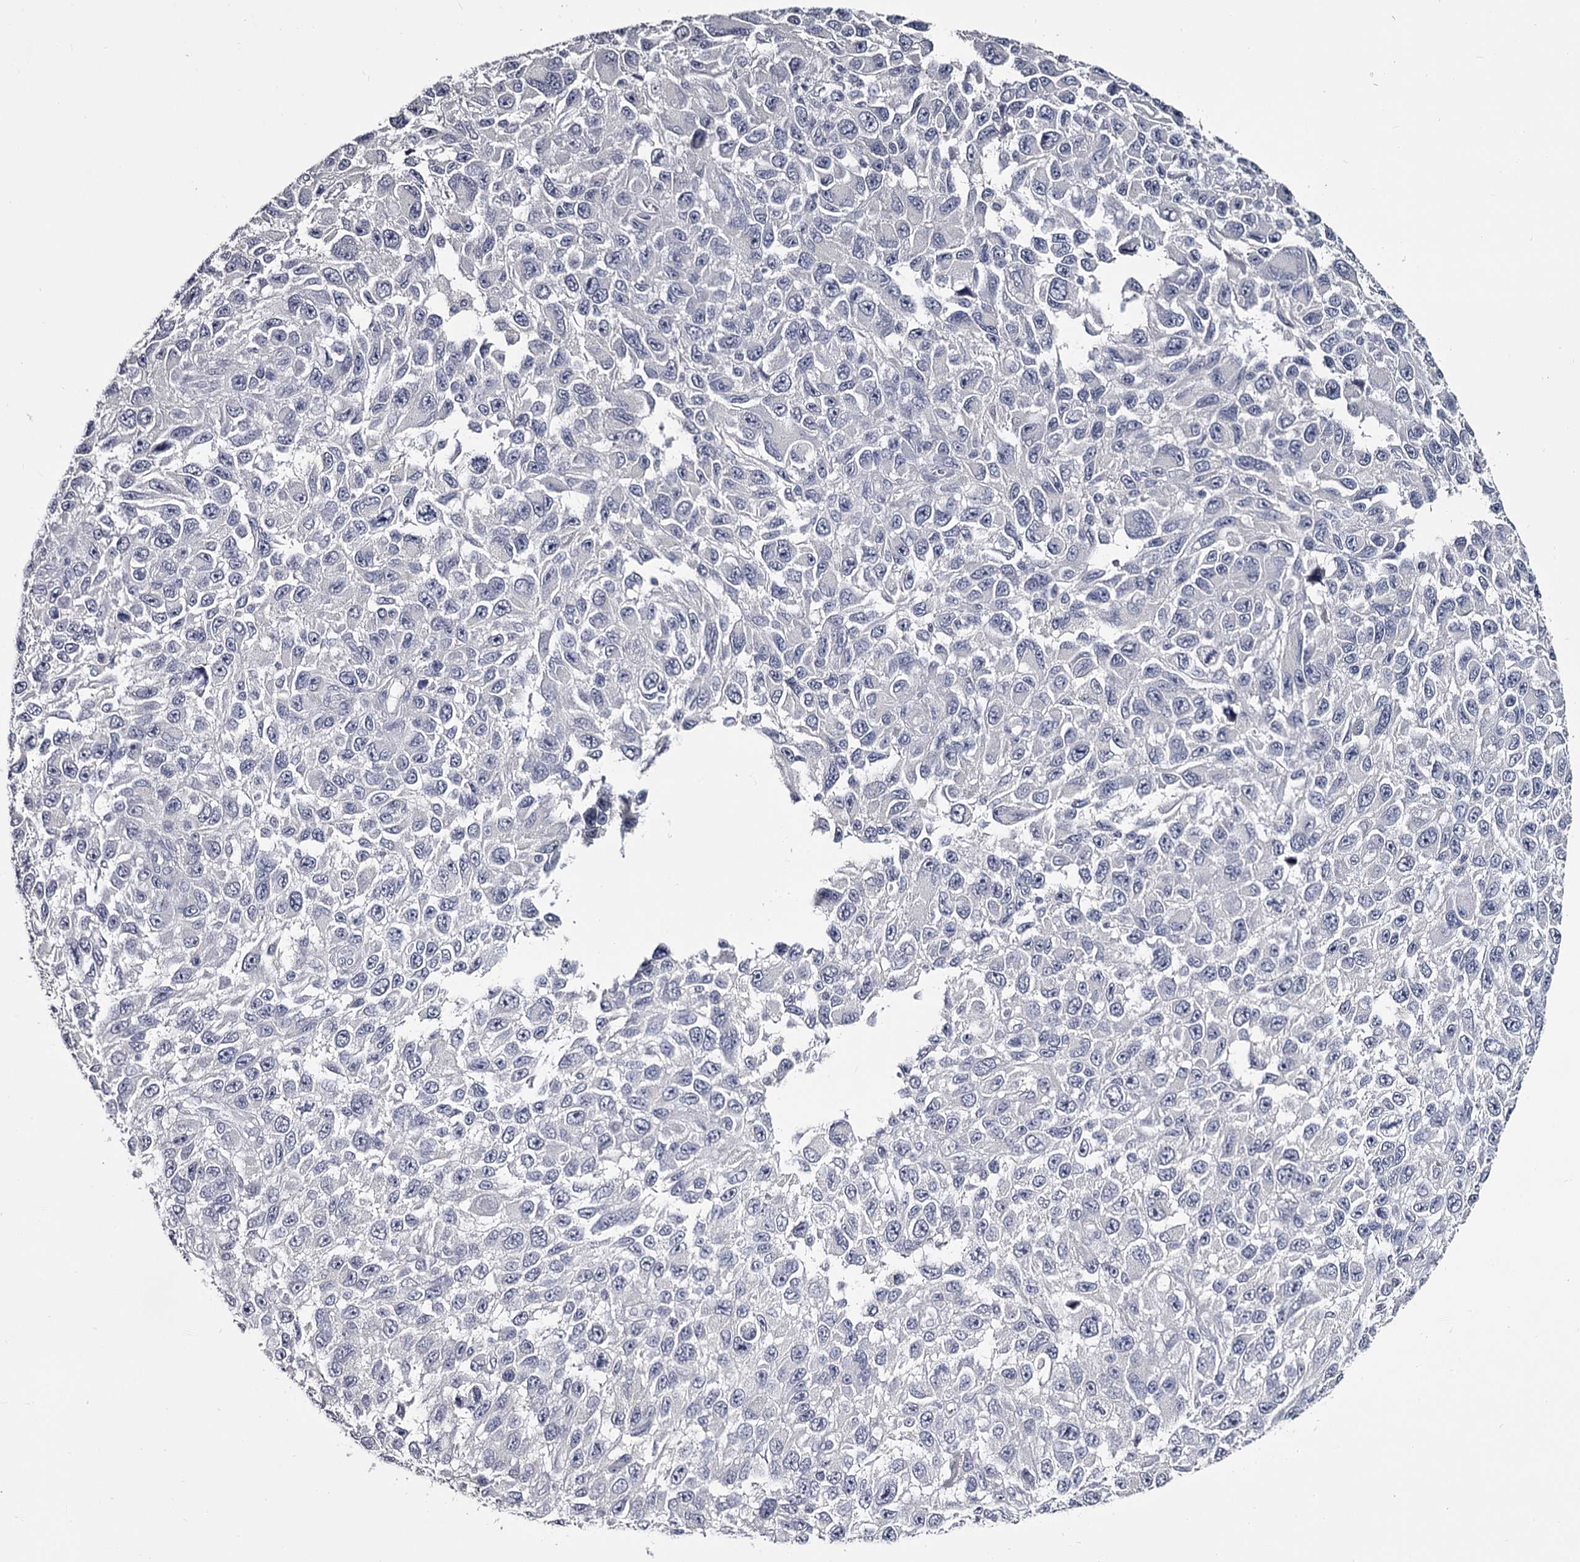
{"staining": {"intensity": "negative", "quantity": "none", "location": "none"}, "tissue": "melanoma", "cell_type": "Tumor cells", "image_type": "cancer", "snomed": [{"axis": "morphology", "description": "Malignant melanoma, NOS"}, {"axis": "topography", "description": "Skin"}], "caption": "This is an immunohistochemistry (IHC) image of melanoma. There is no staining in tumor cells.", "gene": "DAO", "patient": {"sex": "female", "age": 96}}